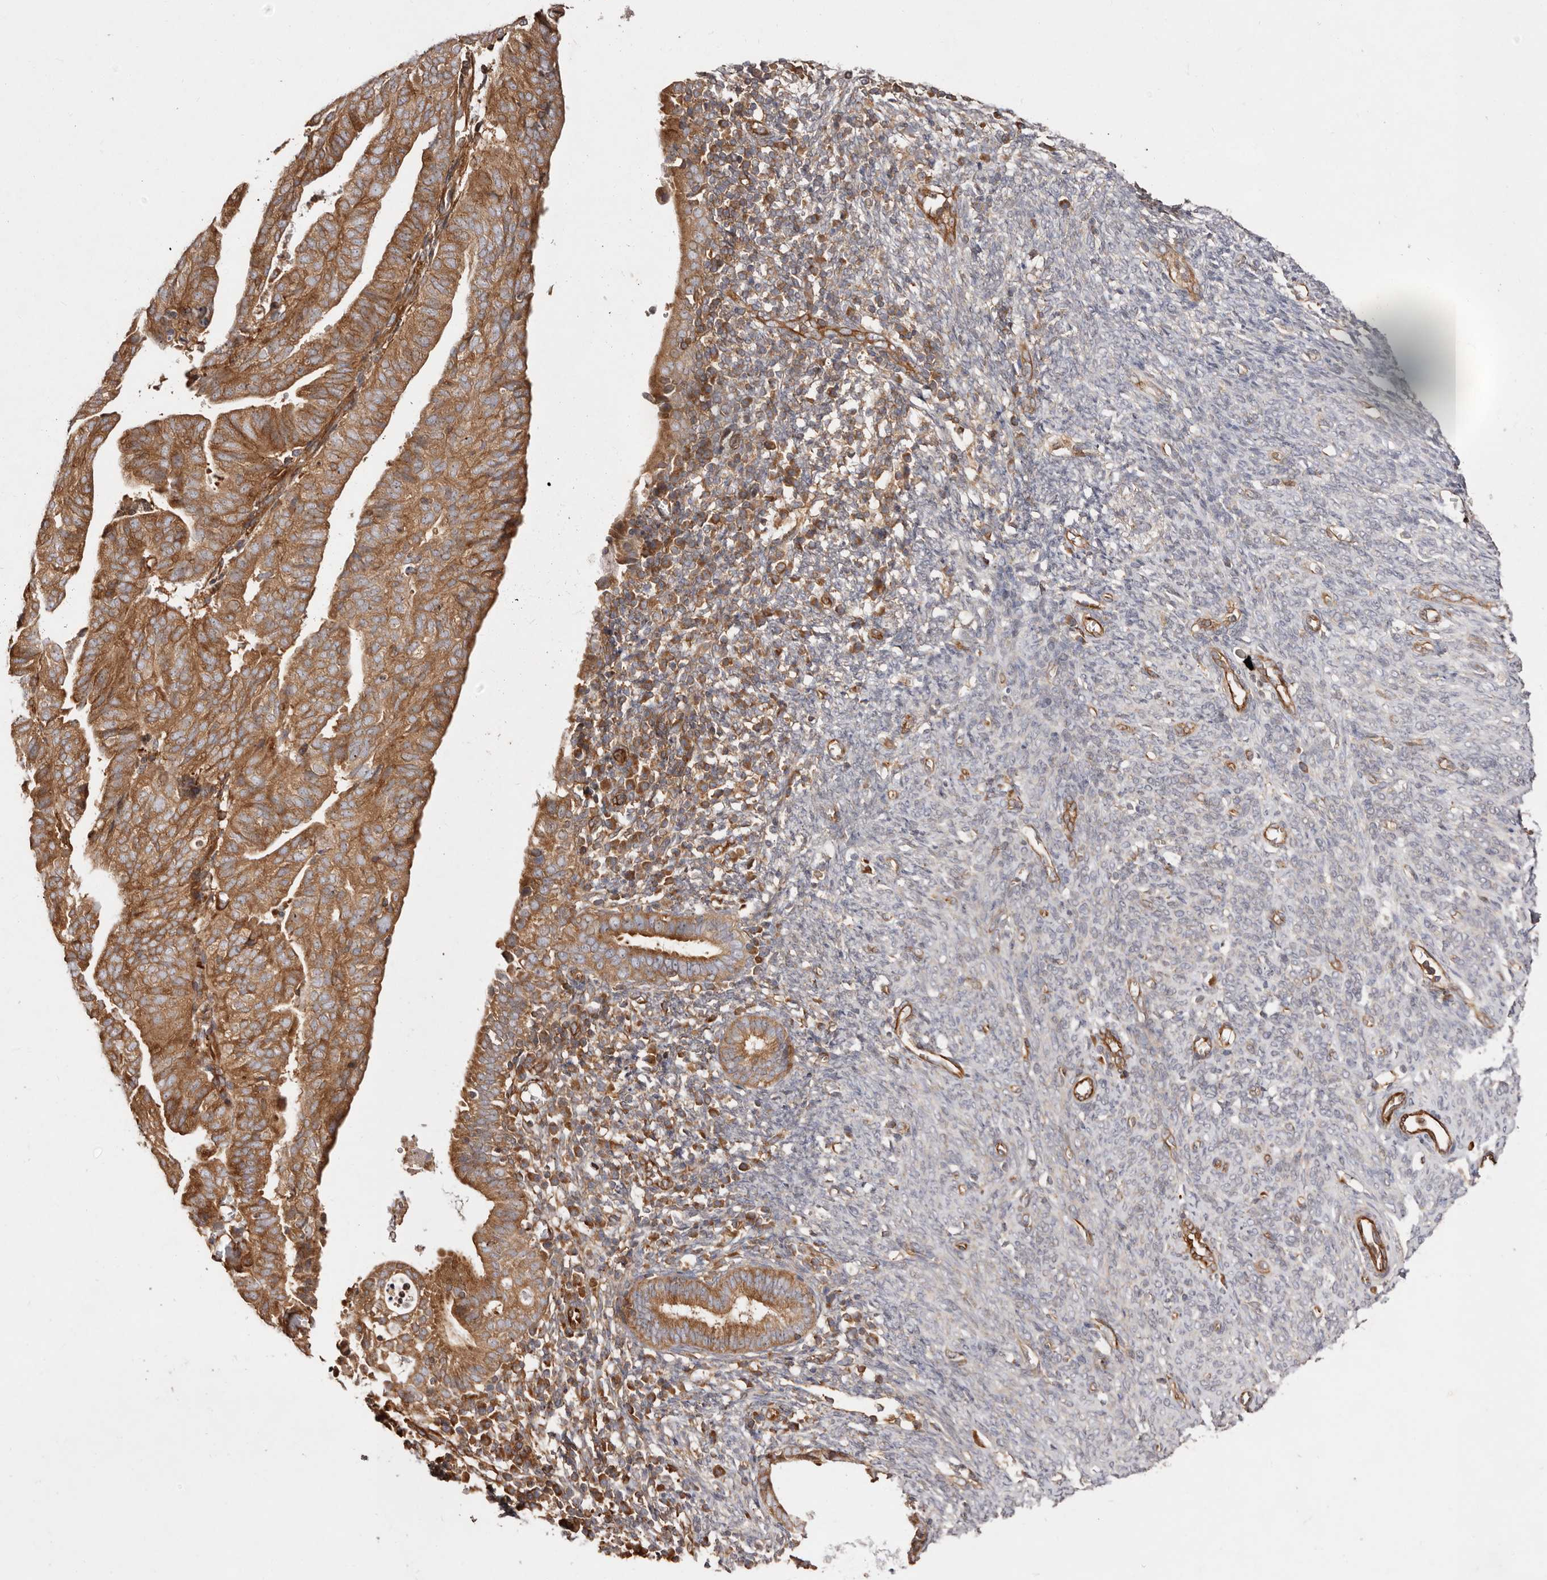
{"staining": {"intensity": "moderate", "quantity": ">75%", "location": "cytoplasmic/membranous"}, "tissue": "endometrial cancer", "cell_type": "Tumor cells", "image_type": "cancer", "snomed": [{"axis": "morphology", "description": "Adenocarcinoma, NOS"}, {"axis": "topography", "description": "Uterus"}], "caption": "Endometrial cancer (adenocarcinoma) stained with a protein marker displays moderate staining in tumor cells.", "gene": "RPS6", "patient": {"sex": "female", "age": 77}}